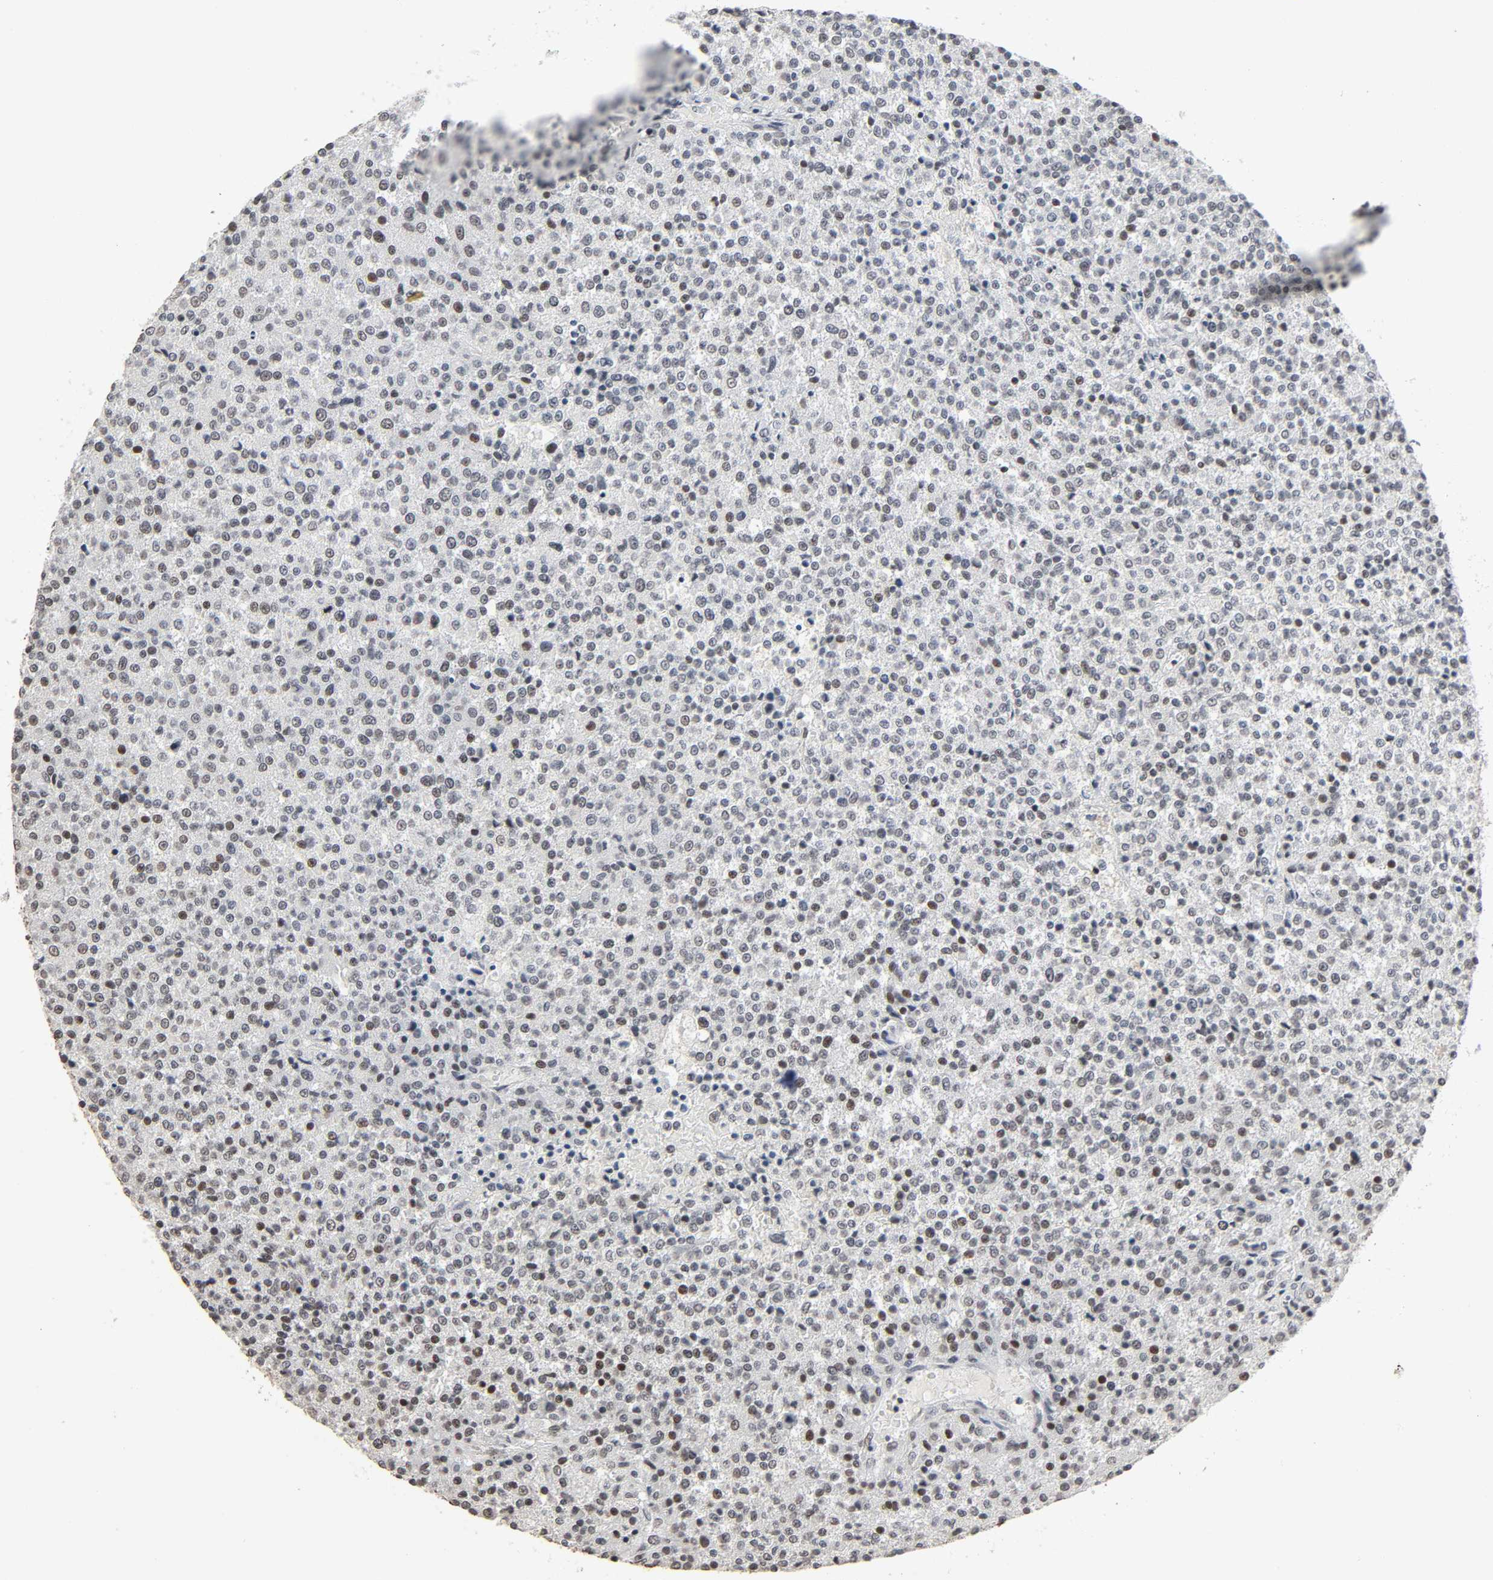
{"staining": {"intensity": "negative", "quantity": "none", "location": "none"}, "tissue": "testis cancer", "cell_type": "Tumor cells", "image_type": "cancer", "snomed": [{"axis": "morphology", "description": "Seminoma, NOS"}, {"axis": "topography", "description": "Testis"}], "caption": "The immunohistochemistry micrograph has no significant positivity in tumor cells of testis seminoma tissue.", "gene": "STK4", "patient": {"sex": "male", "age": 59}}